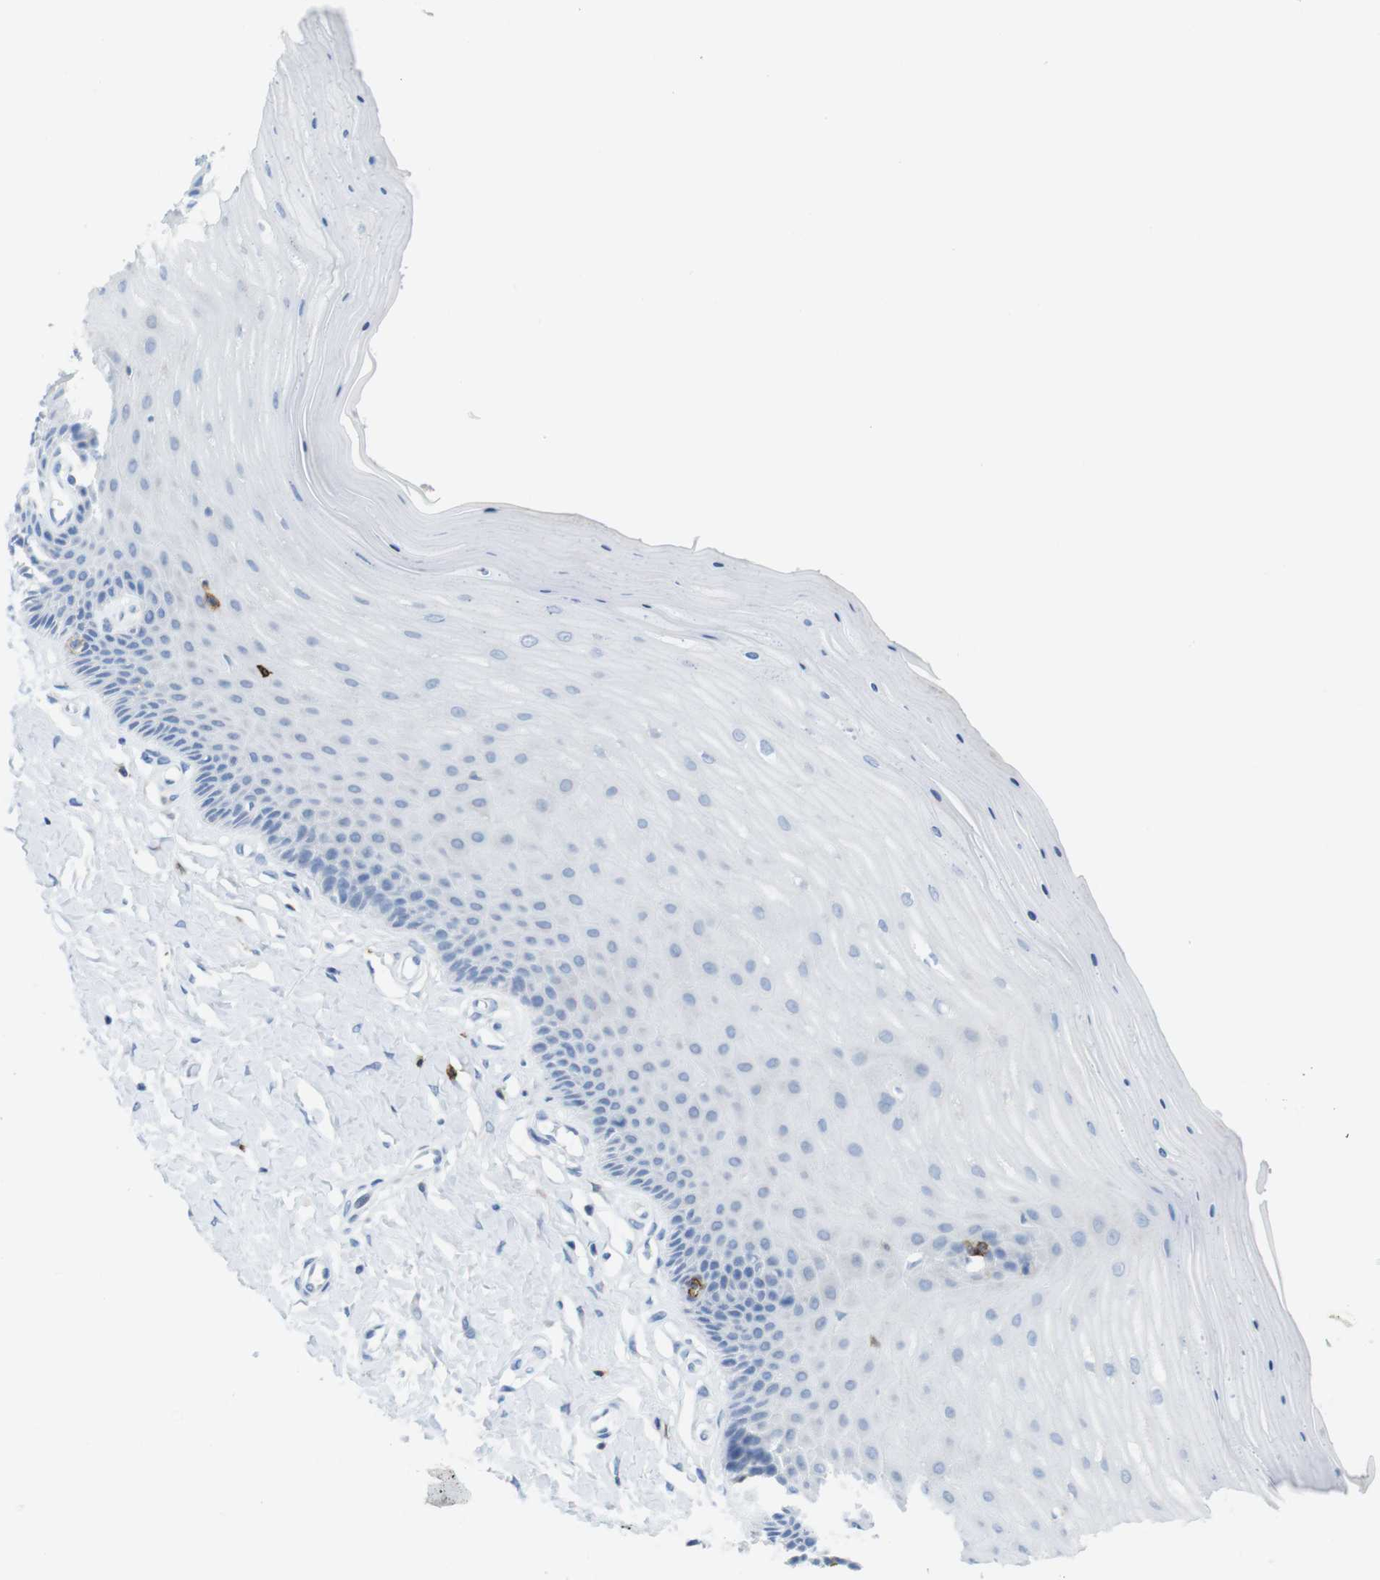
{"staining": {"intensity": "negative", "quantity": "none", "location": "none"}, "tissue": "cervix", "cell_type": "Glandular cells", "image_type": "normal", "snomed": [{"axis": "morphology", "description": "Normal tissue, NOS"}, {"axis": "topography", "description": "Cervix"}], "caption": "An immunohistochemistry micrograph of unremarkable cervix is shown. There is no staining in glandular cells of cervix.", "gene": "CD5", "patient": {"sex": "female", "age": 55}}